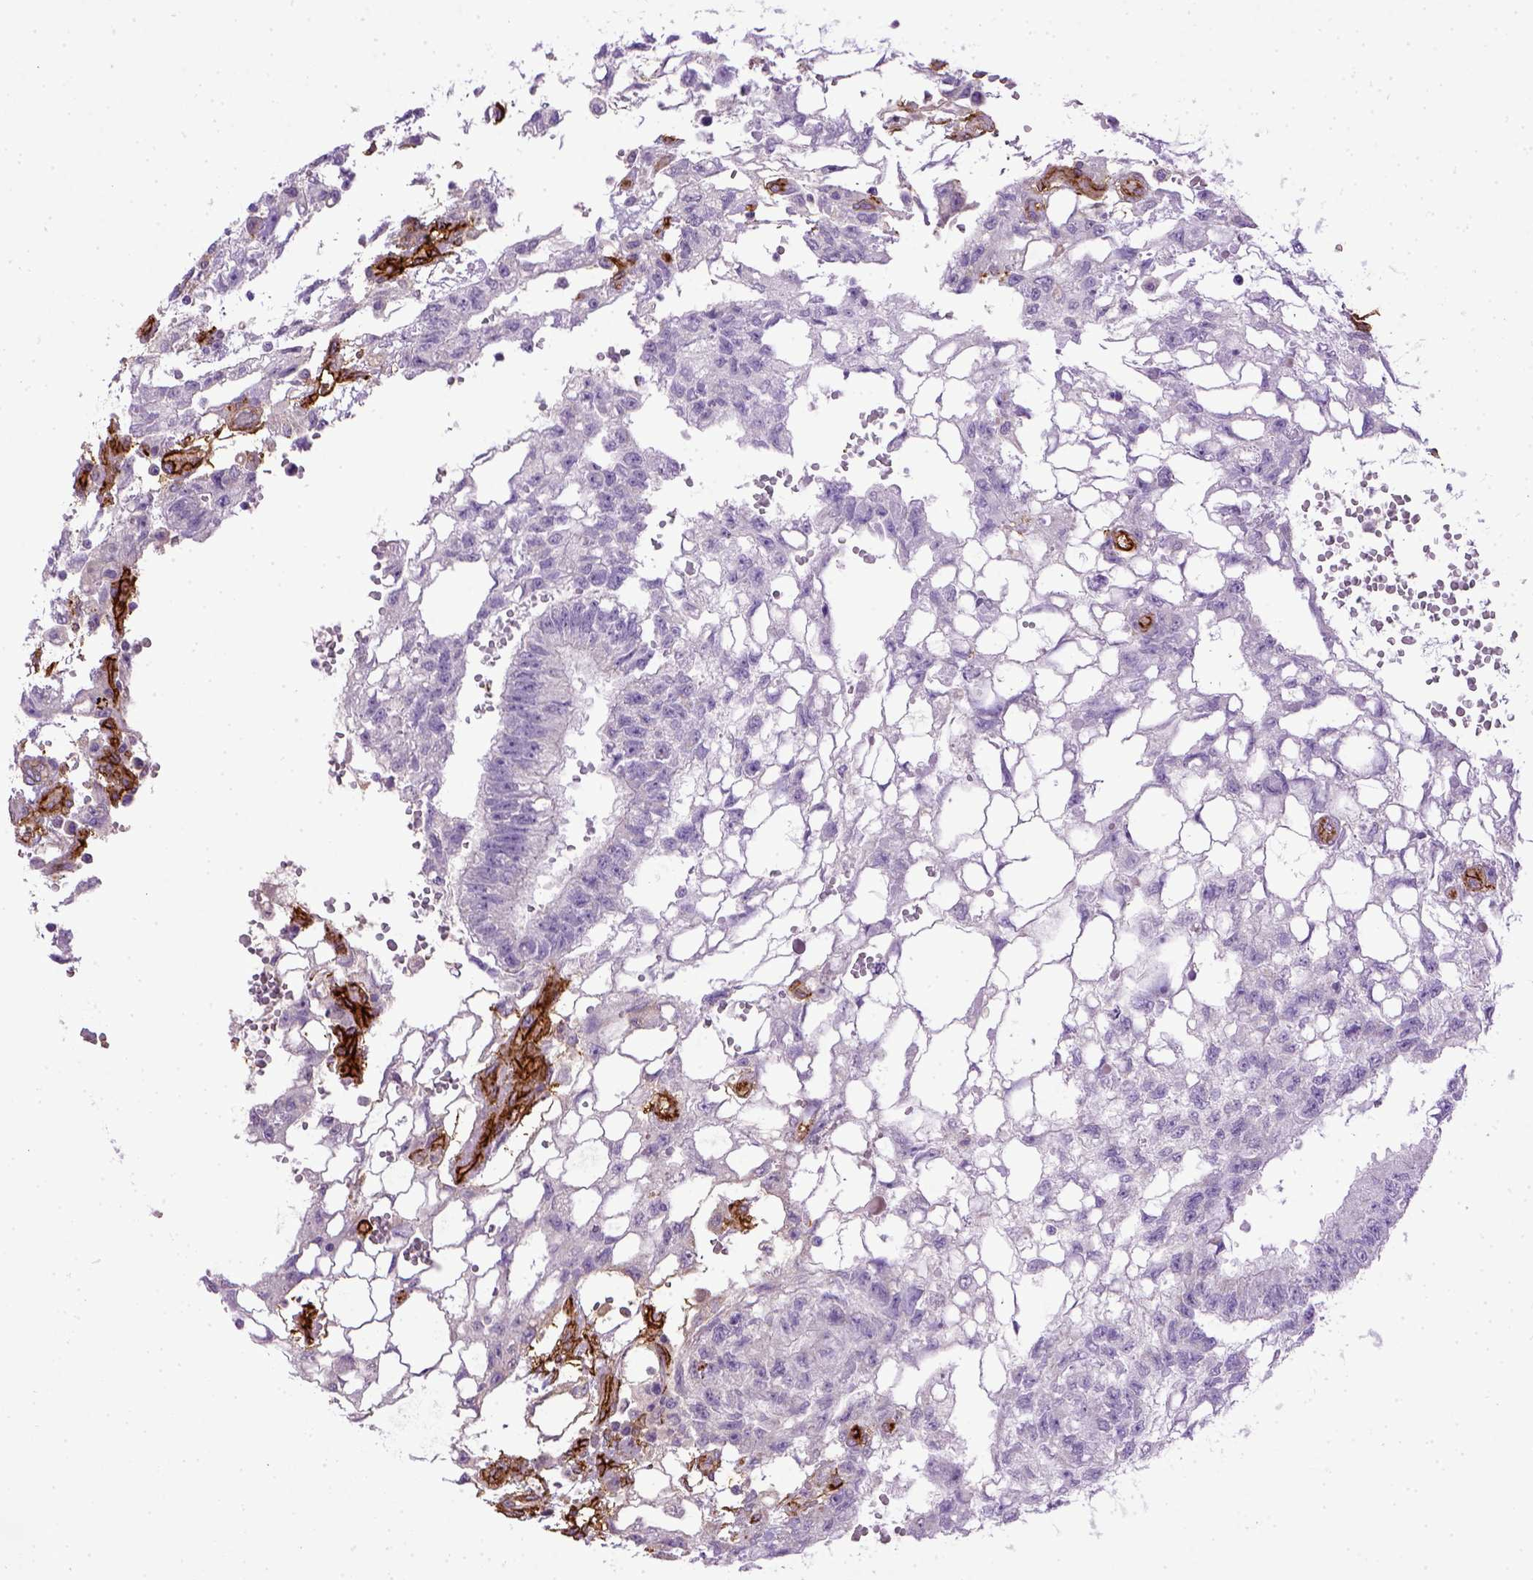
{"staining": {"intensity": "negative", "quantity": "none", "location": "none"}, "tissue": "testis cancer", "cell_type": "Tumor cells", "image_type": "cancer", "snomed": [{"axis": "morphology", "description": "Carcinoma, Embryonal, NOS"}, {"axis": "topography", "description": "Testis"}], "caption": "Human testis cancer stained for a protein using immunohistochemistry reveals no staining in tumor cells.", "gene": "ENG", "patient": {"sex": "male", "age": 32}}